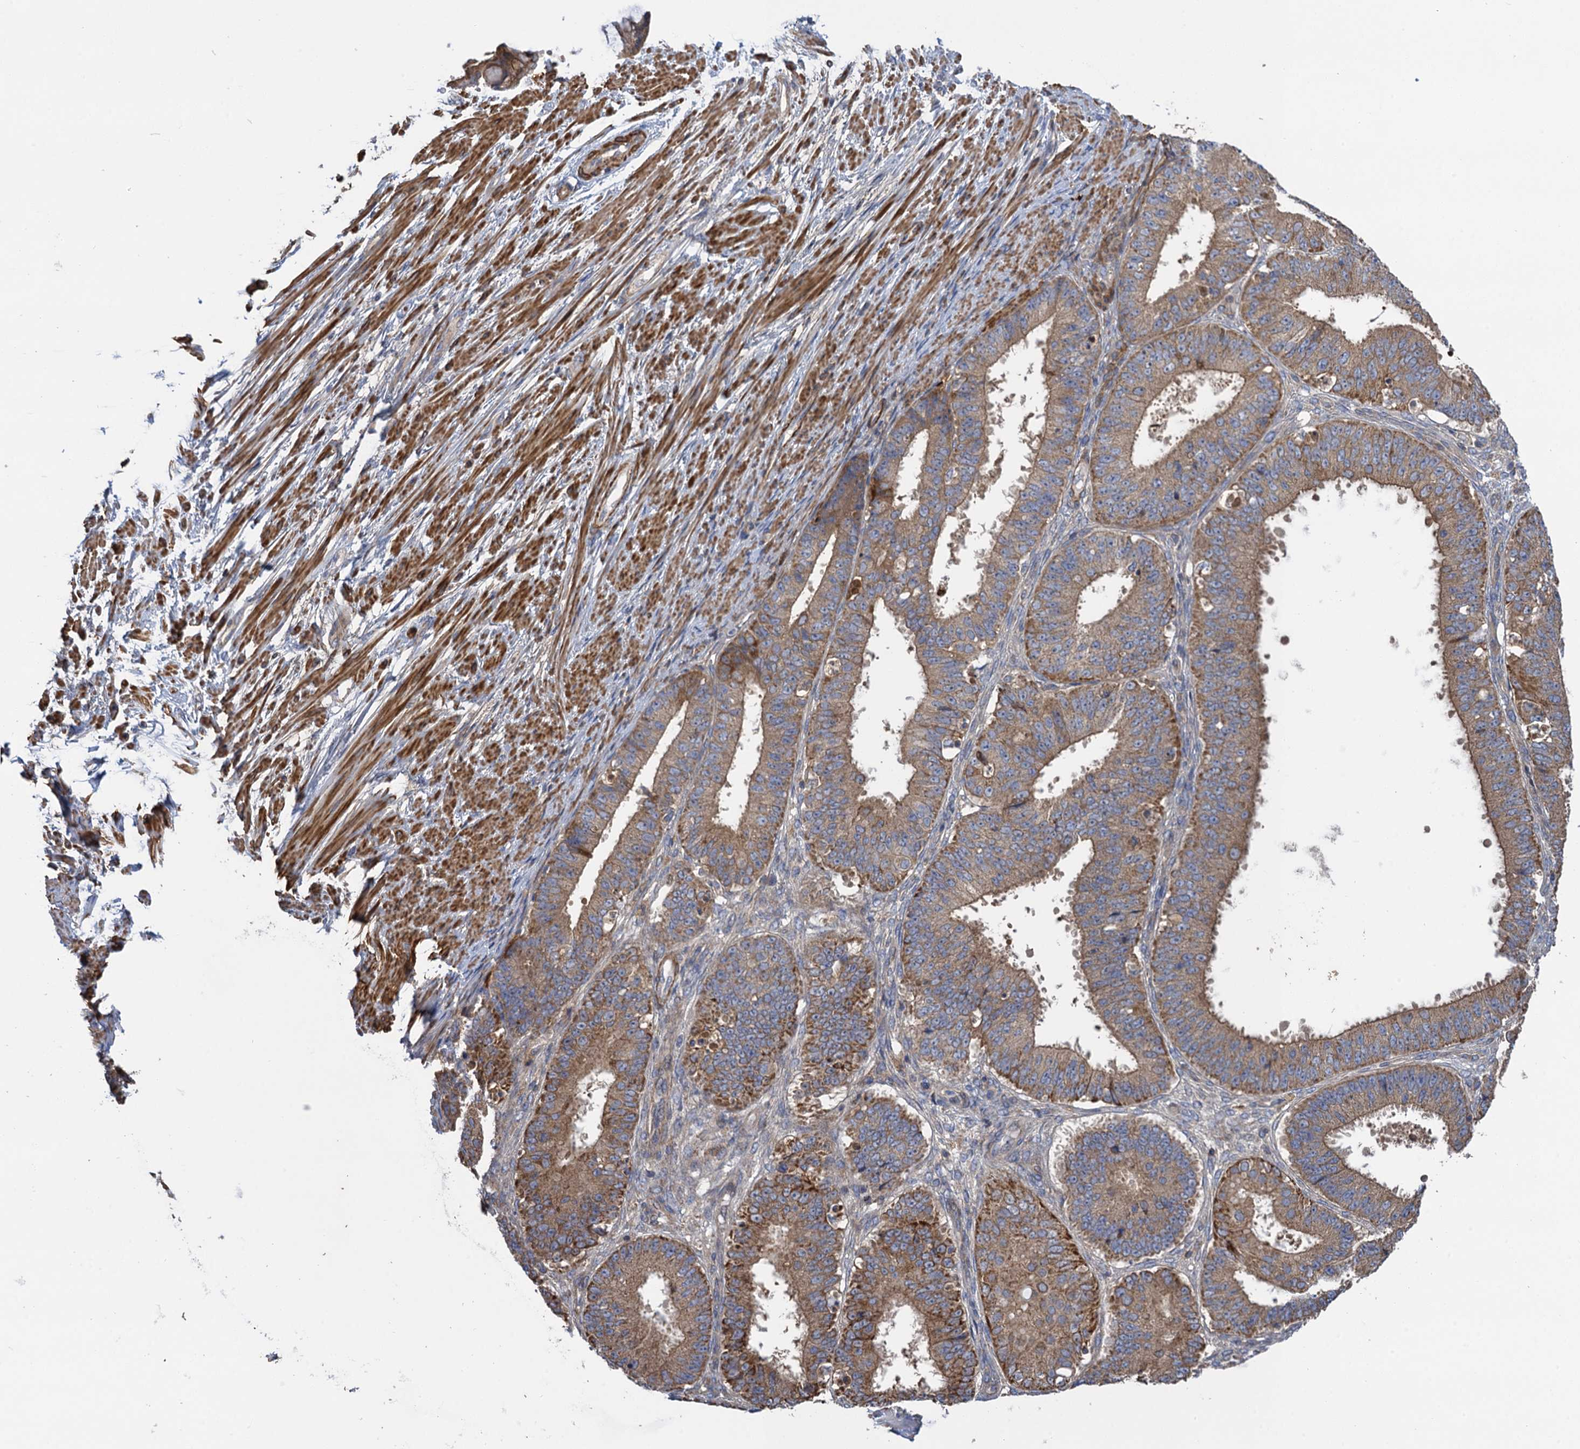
{"staining": {"intensity": "moderate", "quantity": ">75%", "location": "cytoplasmic/membranous"}, "tissue": "ovarian cancer", "cell_type": "Tumor cells", "image_type": "cancer", "snomed": [{"axis": "morphology", "description": "Carcinoma, endometroid"}, {"axis": "topography", "description": "Appendix"}, {"axis": "topography", "description": "Ovary"}], "caption": "IHC micrograph of ovarian cancer stained for a protein (brown), which shows medium levels of moderate cytoplasmic/membranous positivity in approximately >75% of tumor cells.", "gene": "WDR88", "patient": {"sex": "female", "age": 42}}